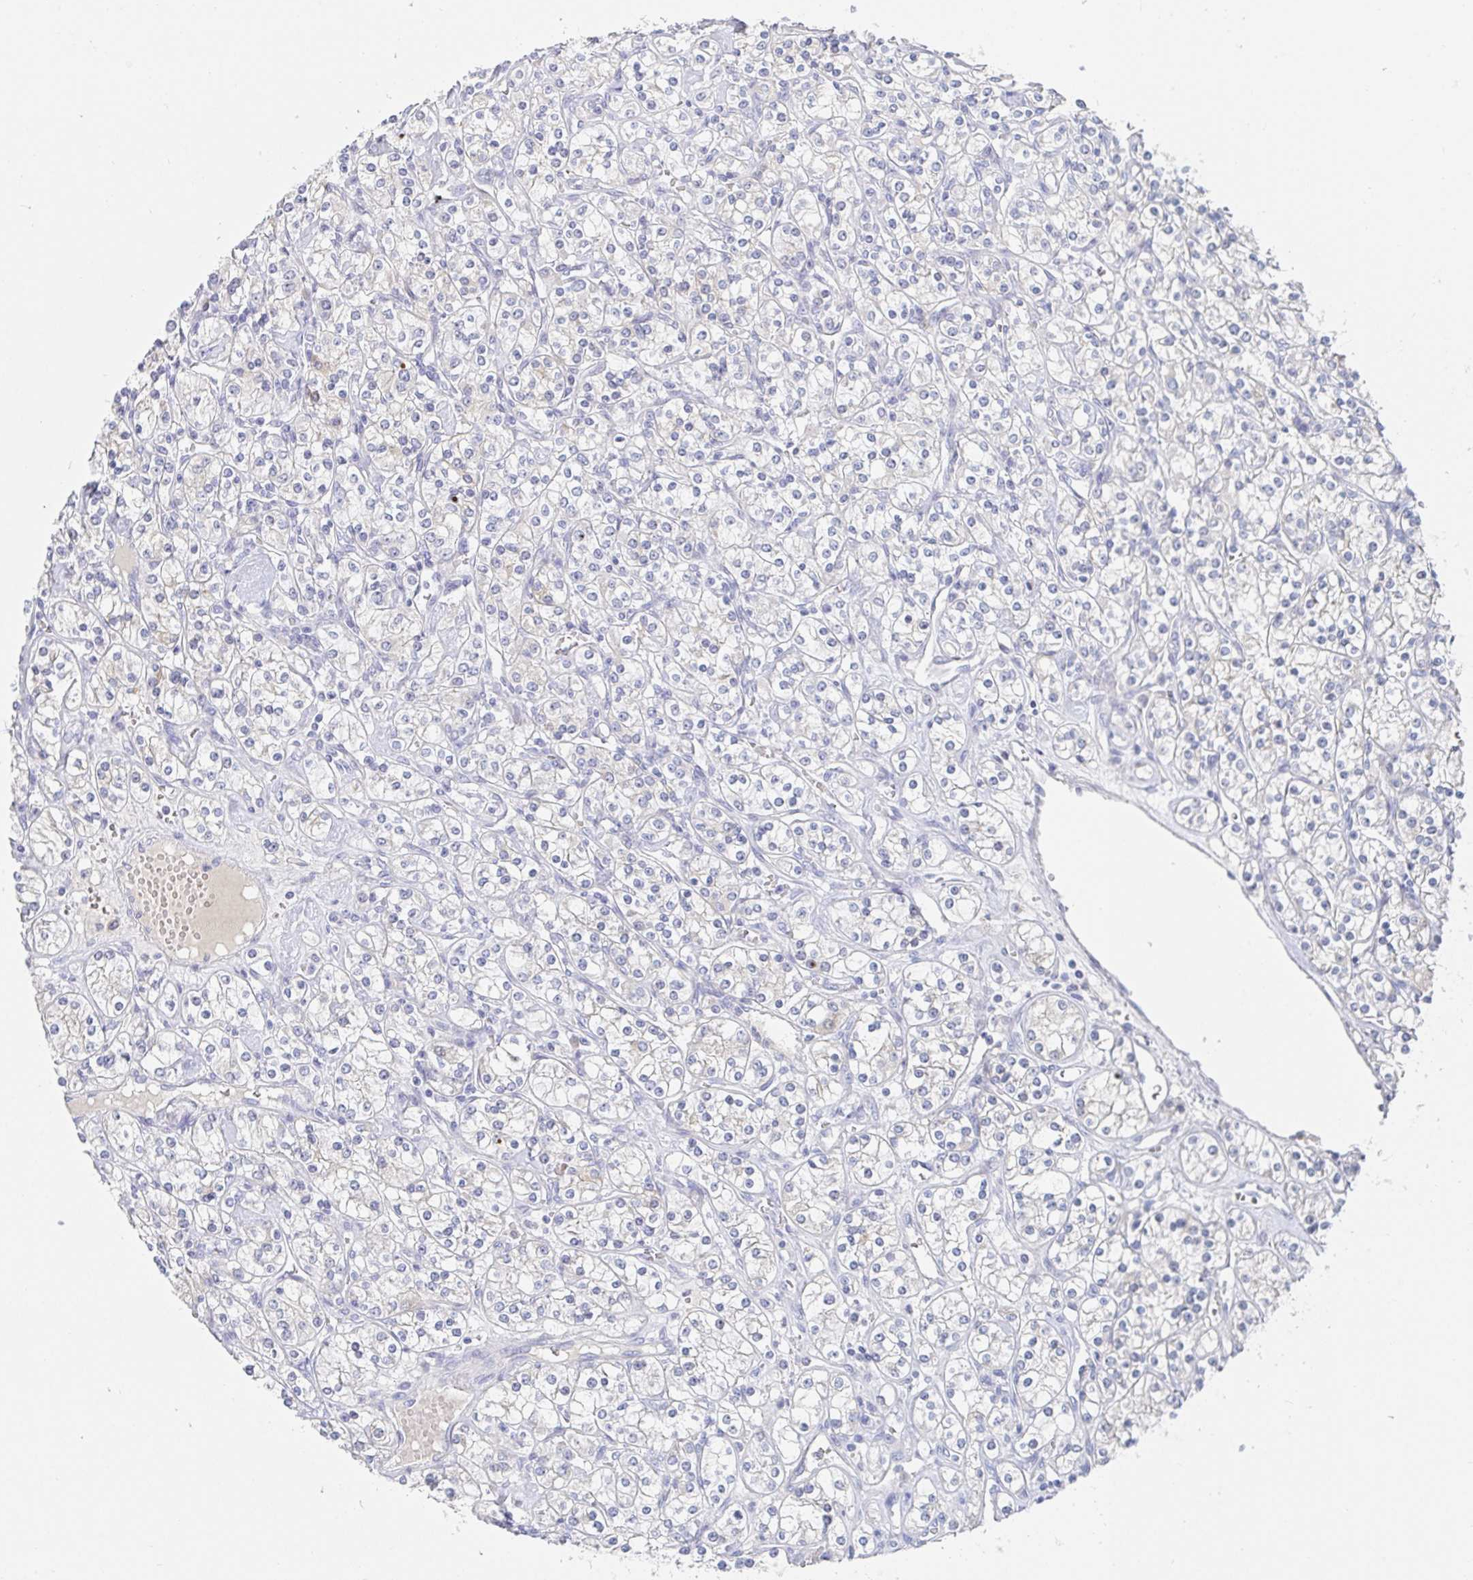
{"staining": {"intensity": "negative", "quantity": "none", "location": "none"}, "tissue": "renal cancer", "cell_type": "Tumor cells", "image_type": "cancer", "snomed": [{"axis": "morphology", "description": "Adenocarcinoma, NOS"}, {"axis": "topography", "description": "Kidney"}], "caption": "High power microscopy micrograph of an immunohistochemistry photomicrograph of adenocarcinoma (renal), revealing no significant positivity in tumor cells.", "gene": "ZNF430", "patient": {"sex": "male", "age": 77}}